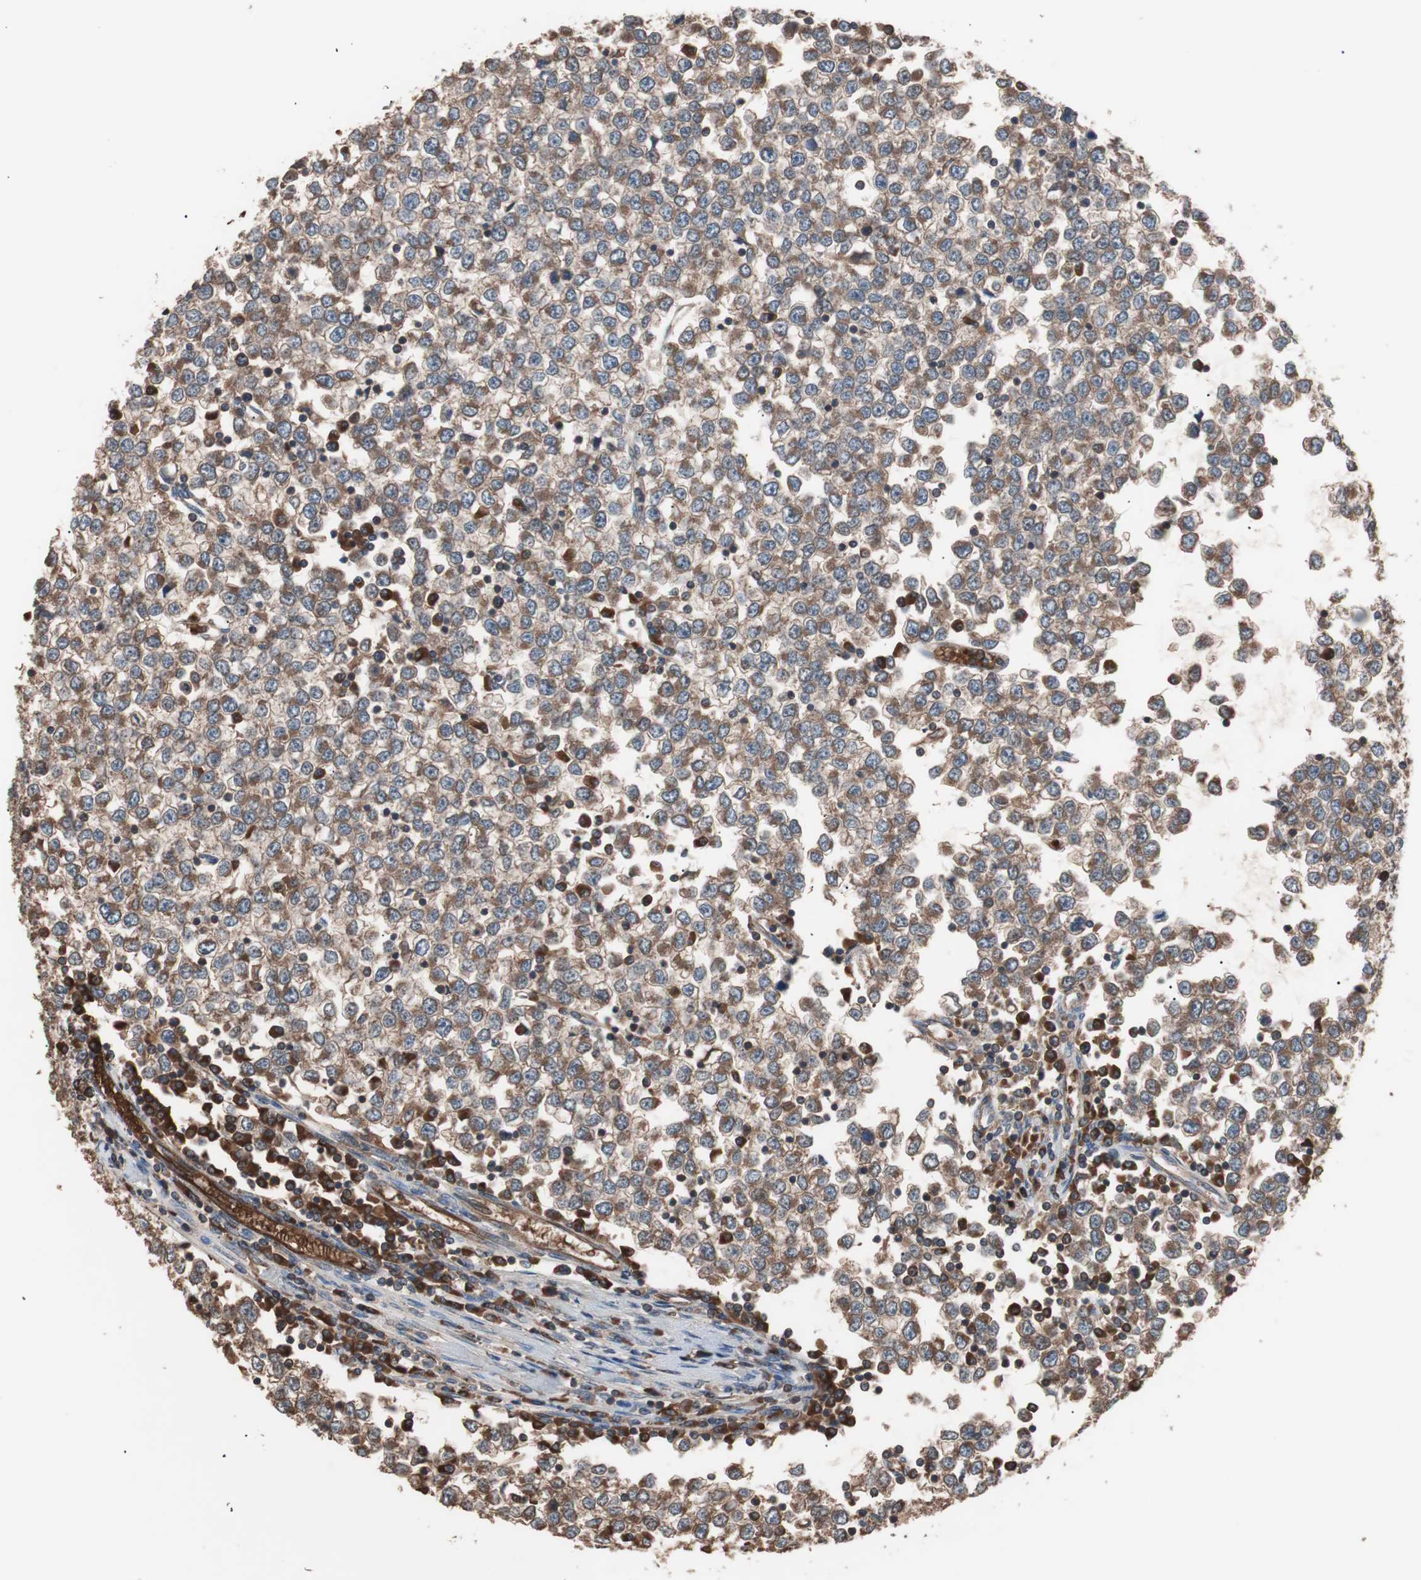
{"staining": {"intensity": "moderate", "quantity": ">75%", "location": "cytoplasmic/membranous"}, "tissue": "testis cancer", "cell_type": "Tumor cells", "image_type": "cancer", "snomed": [{"axis": "morphology", "description": "Seminoma, NOS"}, {"axis": "topography", "description": "Testis"}], "caption": "Testis cancer (seminoma) tissue exhibits moderate cytoplasmic/membranous positivity in approximately >75% of tumor cells (DAB (3,3'-diaminobenzidine) IHC with brightfield microscopy, high magnification).", "gene": "GLYCTK", "patient": {"sex": "male", "age": 65}}